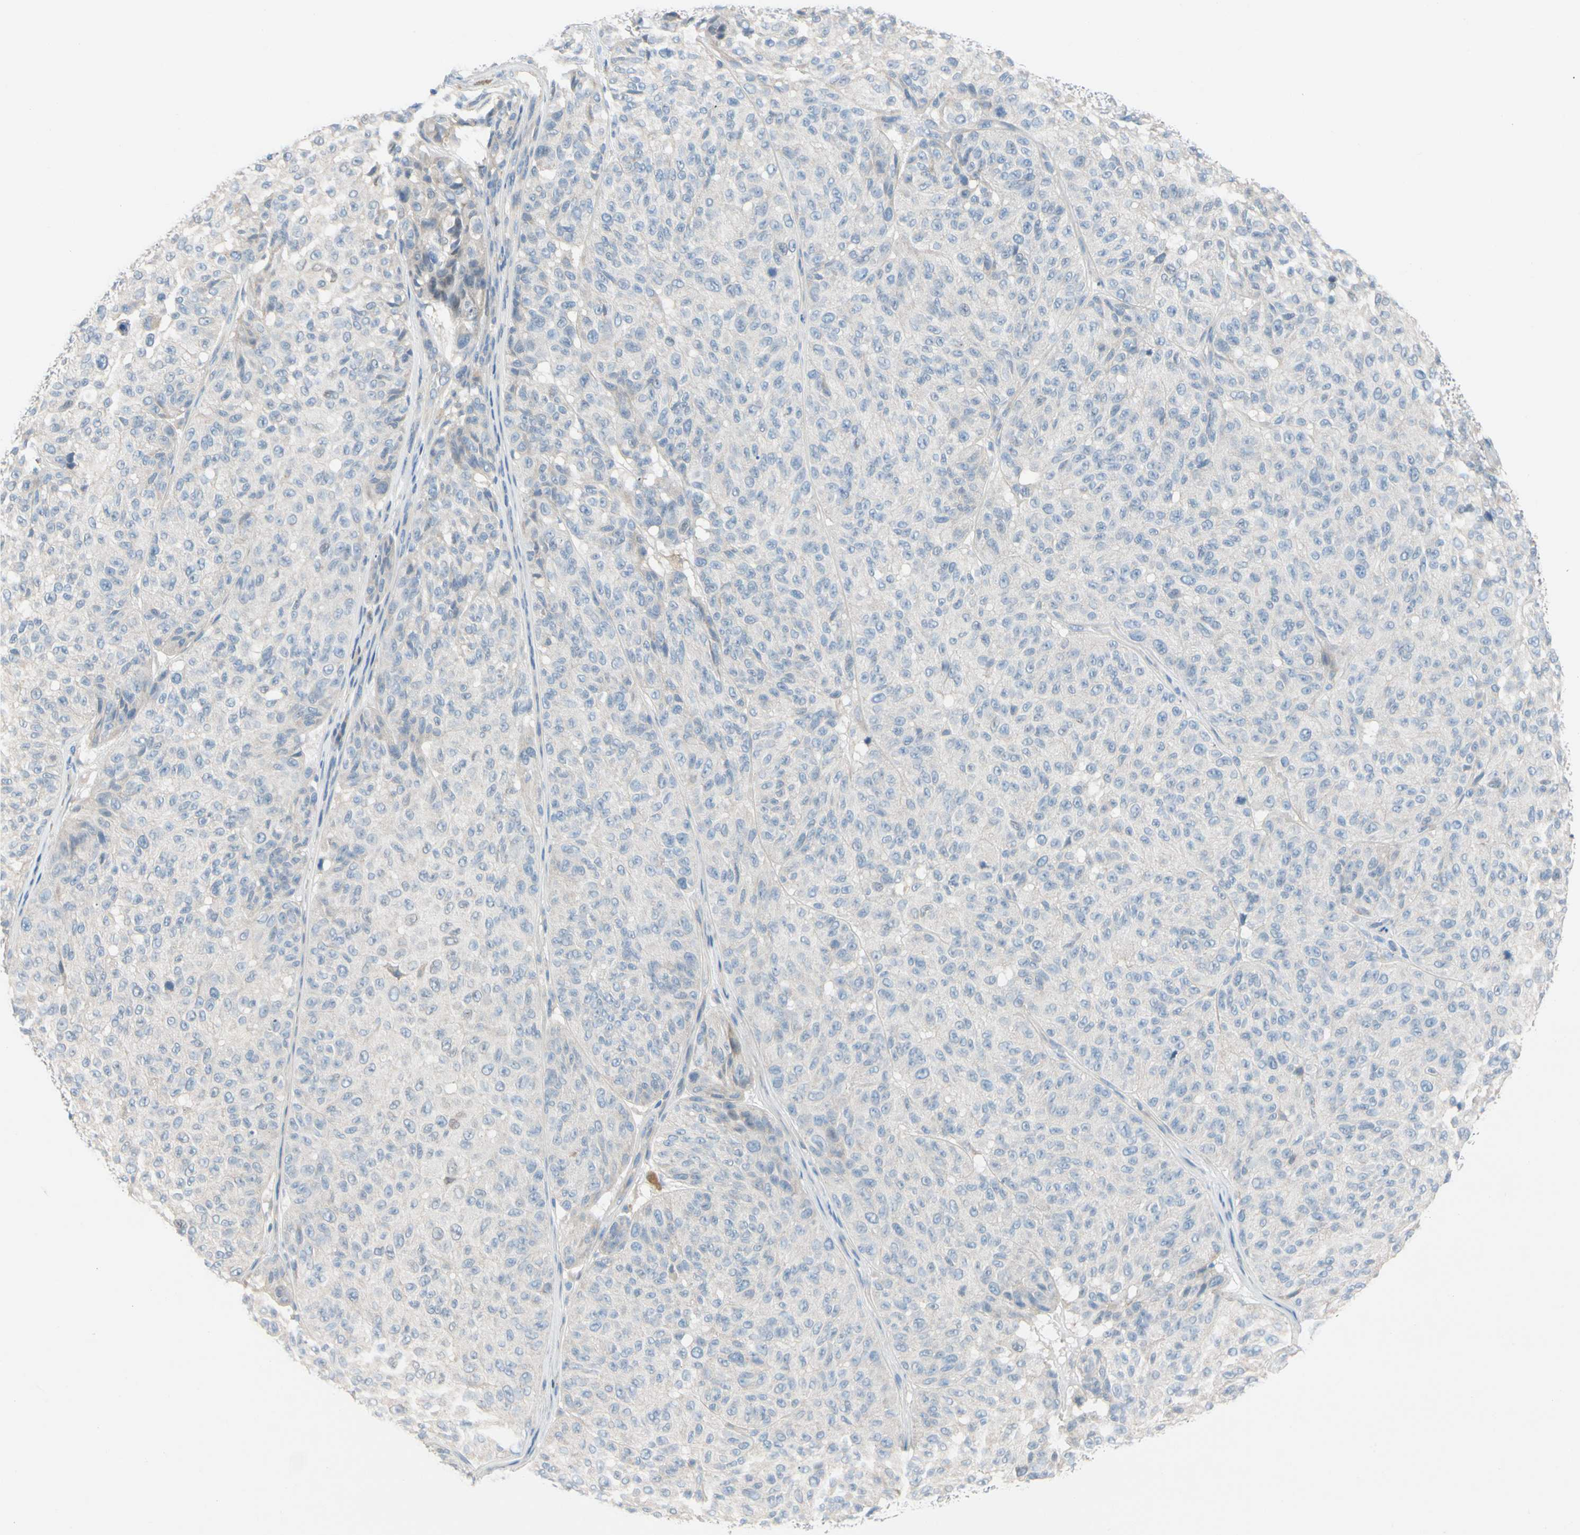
{"staining": {"intensity": "negative", "quantity": "none", "location": "none"}, "tissue": "melanoma", "cell_type": "Tumor cells", "image_type": "cancer", "snomed": [{"axis": "morphology", "description": "Malignant melanoma, NOS"}, {"axis": "topography", "description": "Skin"}], "caption": "Malignant melanoma was stained to show a protein in brown. There is no significant positivity in tumor cells. Brightfield microscopy of IHC stained with DAB (brown) and hematoxylin (blue), captured at high magnification.", "gene": "ZNF132", "patient": {"sex": "female", "age": 46}}